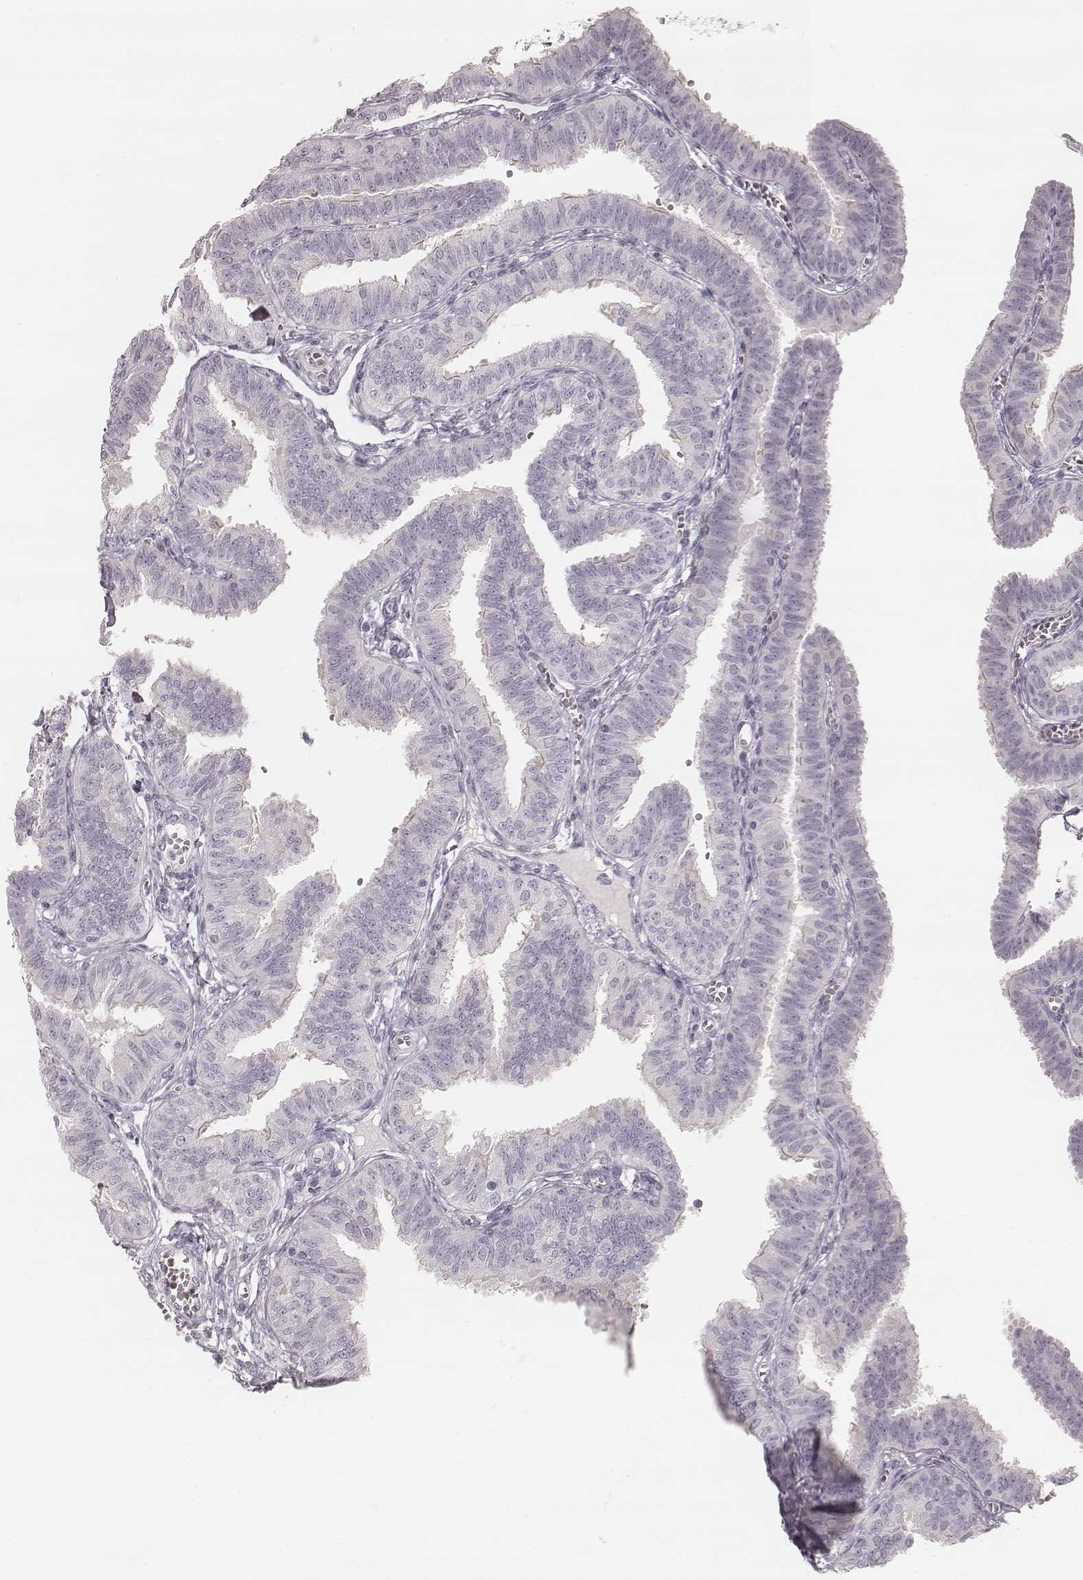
{"staining": {"intensity": "negative", "quantity": "none", "location": "none"}, "tissue": "fallopian tube", "cell_type": "Glandular cells", "image_type": "normal", "snomed": [{"axis": "morphology", "description": "Normal tissue, NOS"}, {"axis": "topography", "description": "Fallopian tube"}], "caption": "A high-resolution histopathology image shows immunohistochemistry (IHC) staining of normal fallopian tube, which exhibits no significant expression in glandular cells.", "gene": "SPATA24", "patient": {"sex": "female", "age": 25}}